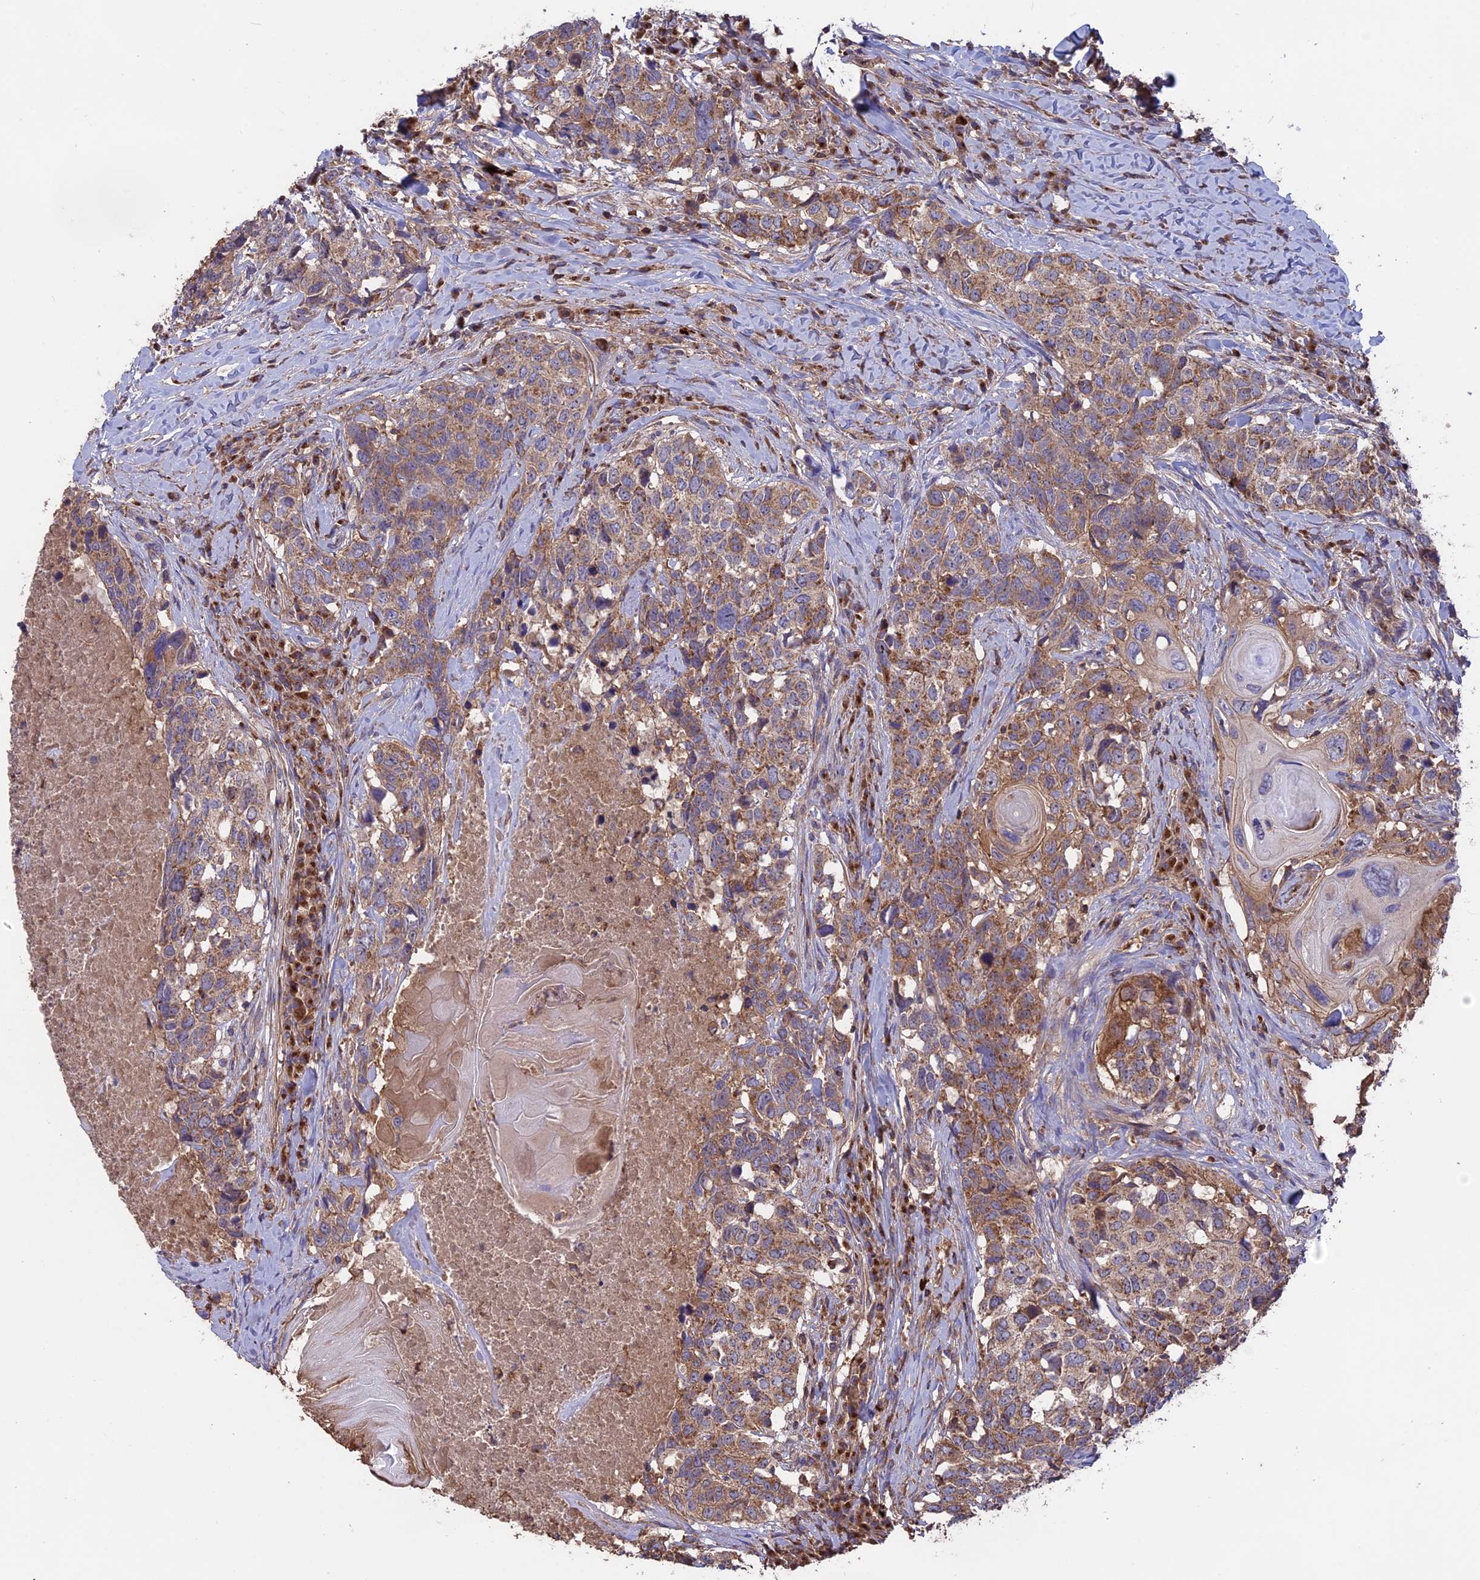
{"staining": {"intensity": "moderate", "quantity": ">75%", "location": "cytoplasmic/membranous"}, "tissue": "head and neck cancer", "cell_type": "Tumor cells", "image_type": "cancer", "snomed": [{"axis": "morphology", "description": "Squamous cell carcinoma, NOS"}, {"axis": "topography", "description": "Head-Neck"}], "caption": "Protein expression analysis of head and neck cancer (squamous cell carcinoma) exhibits moderate cytoplasmic/membranous staining in approximately >75% of tumor cells.", "gene": "NUDT8", "patient": {"sex": "male", "age": 66}}